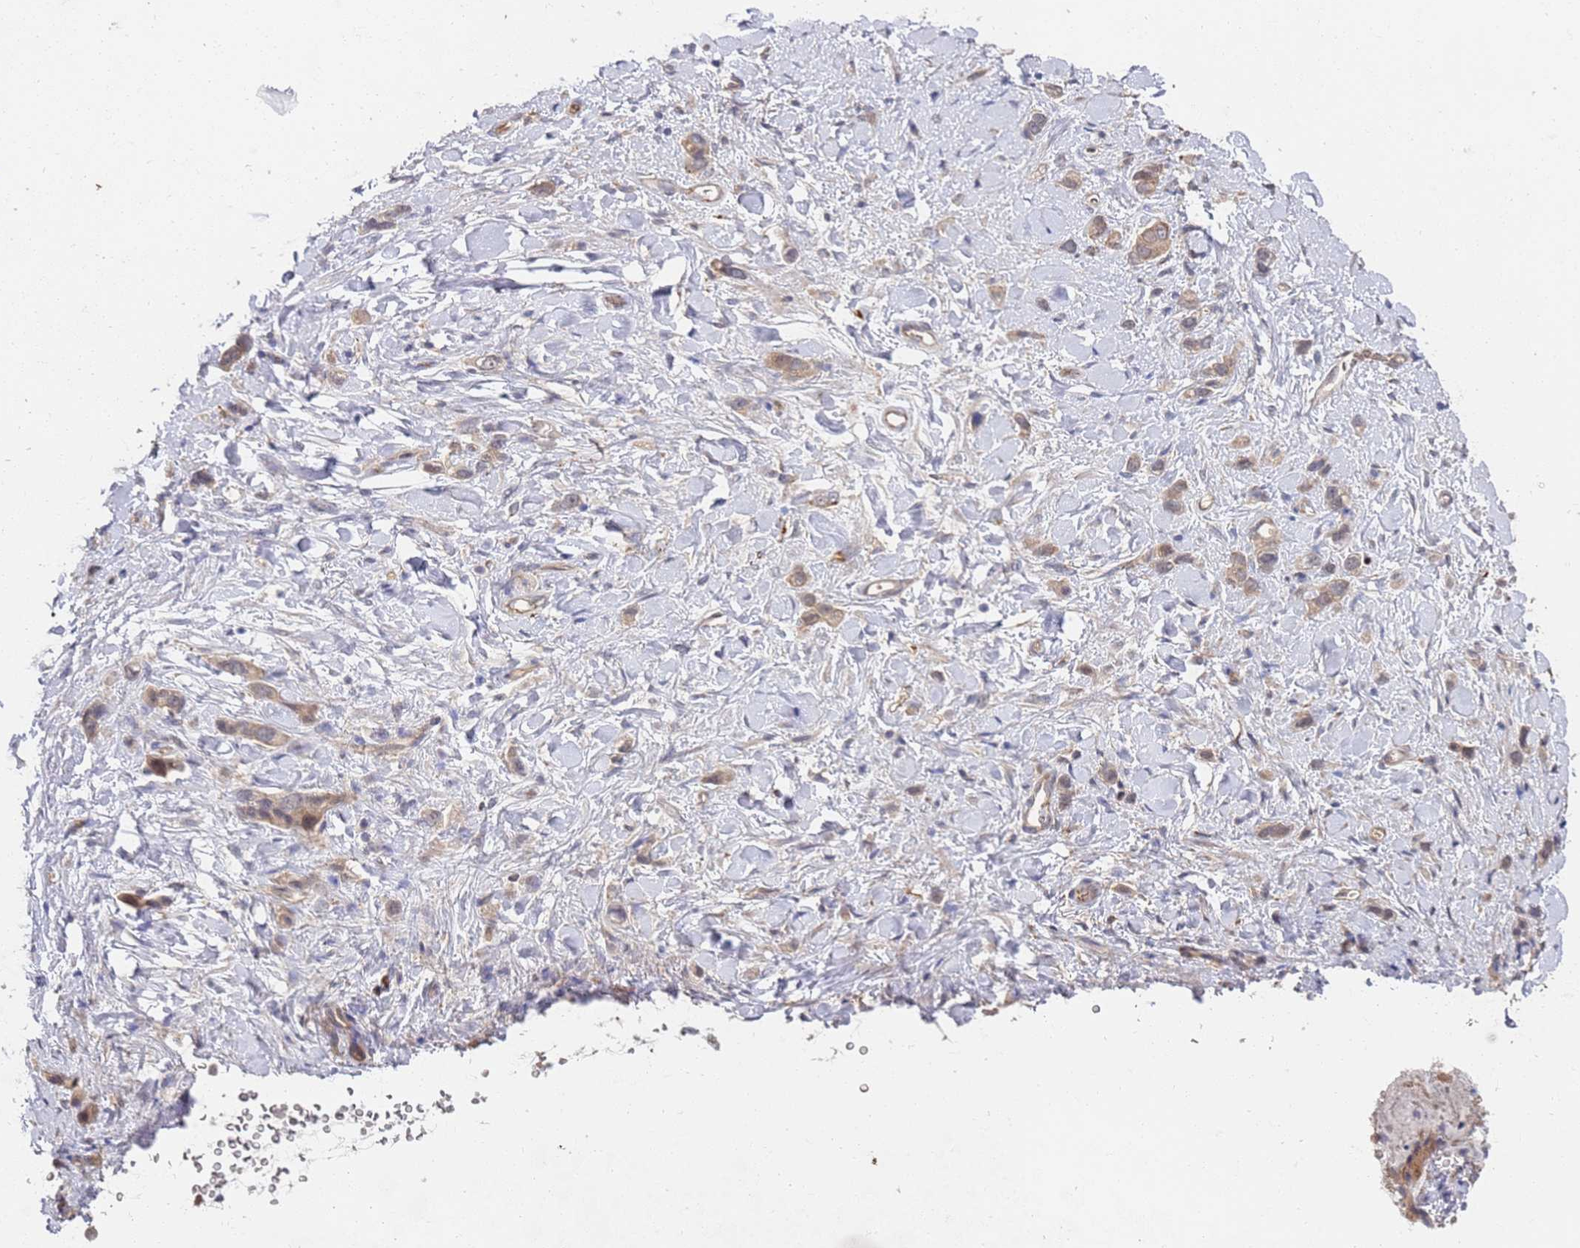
{"staining": {"intensity": "moderate", "quantity": ">75%", "location": "cytoplasmic/membranous"}, "tissue": "stomach cancer", "cell_type": "Tumor cells", "image_type": "cancer", "snomed": [{"axis": "morphology", "description": "Adenocarcinoma, NOS"}, {"axis": "topography", "description": "Stomach"}], "caption": "An image of stomach cancer (adenocarcinoma) stained for a protein demonstrates moderate cytoplasmic/membranous brown staining in tumor cells.", "gene": "ABCB6", "patient": {"sex": "female", "age": 65}}